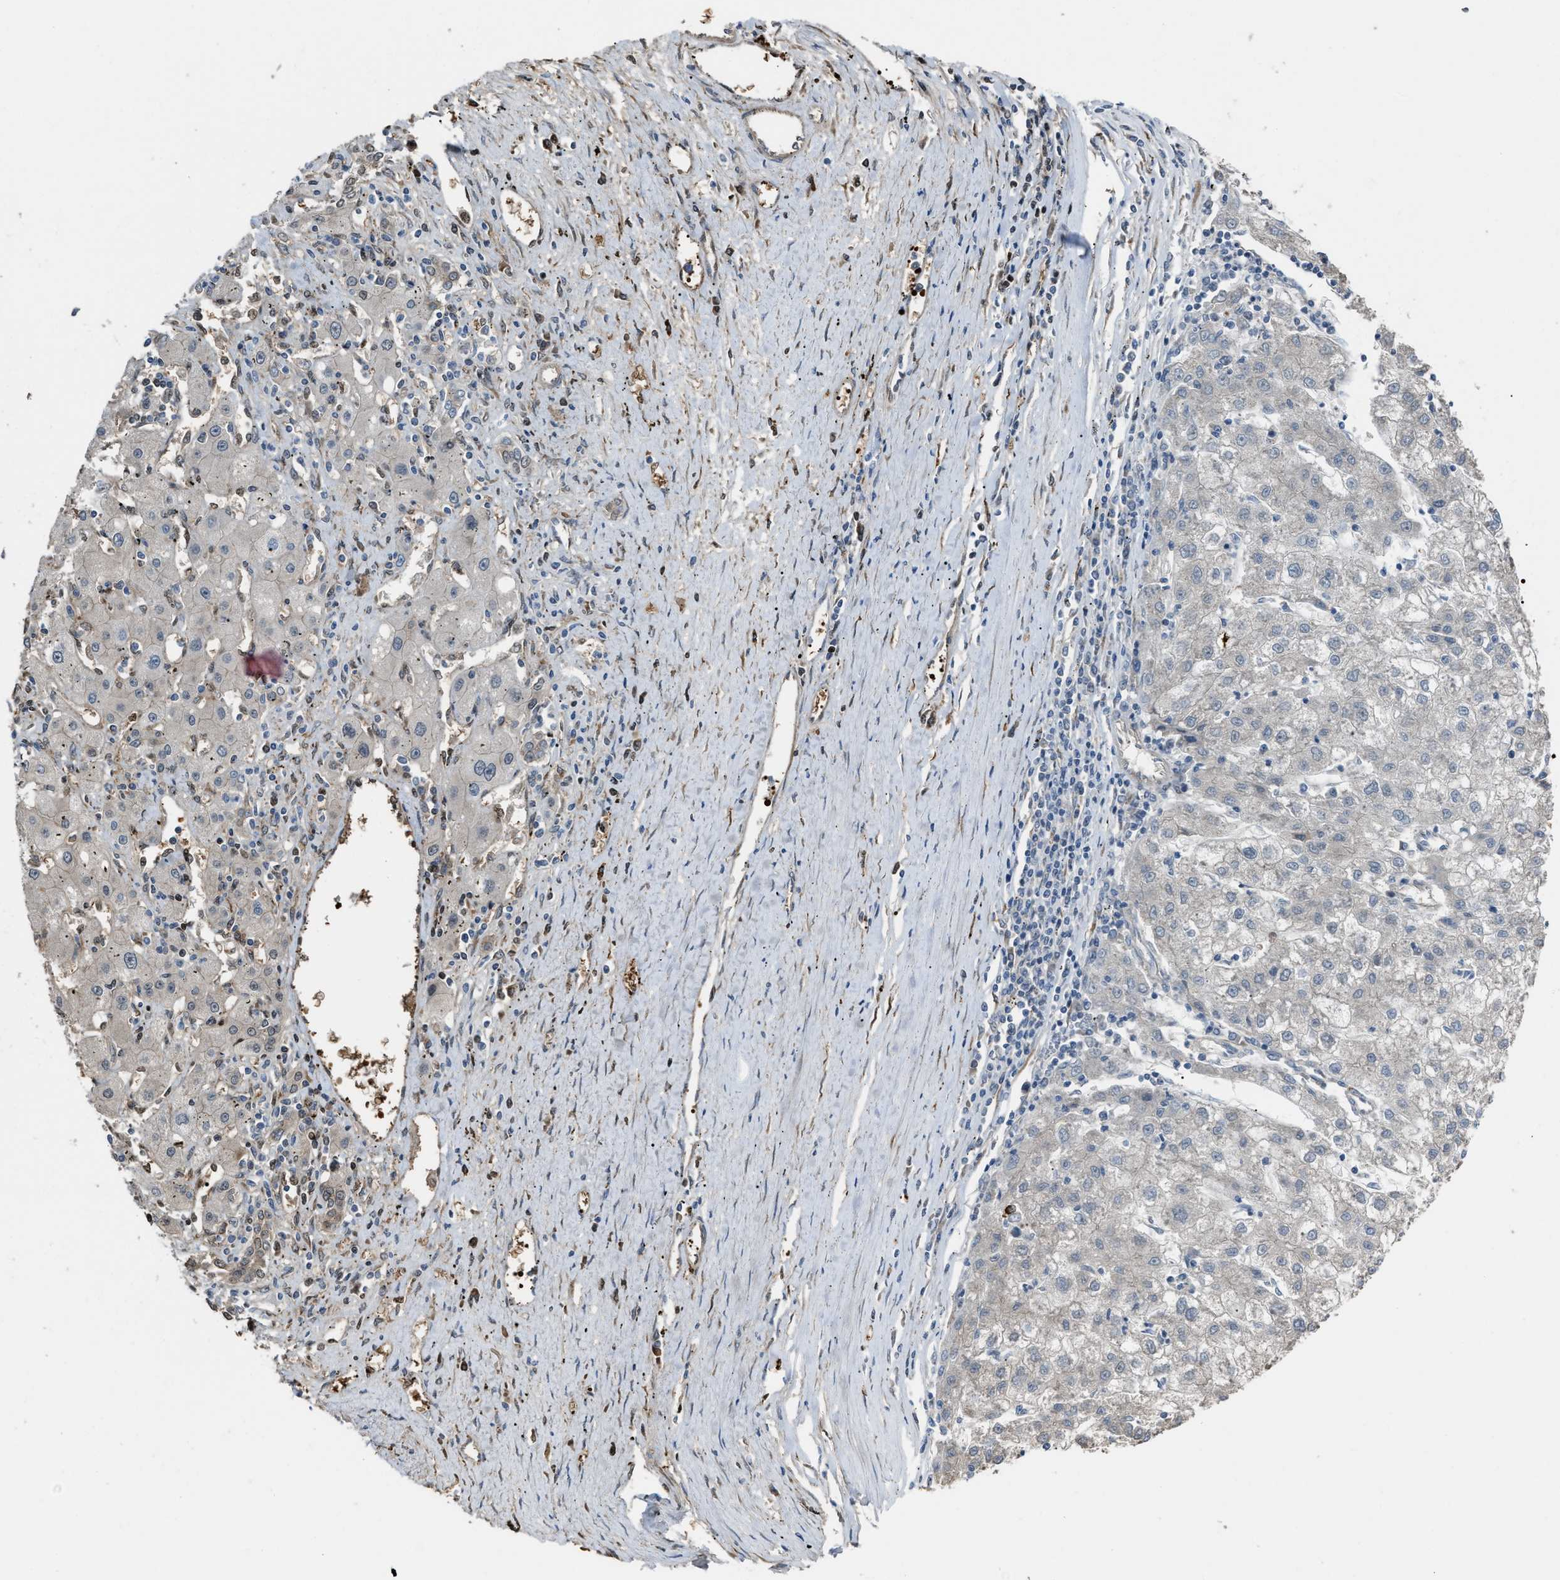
{"staining": {"intensity": "negative", "quantity": "none", "location": "none"}, "tissue": "liver cancer", "cell_type": "Tumor cells", "image_type": "cancer", "snomed": [{"axis": "morphology", "description": "Carcinoma, Hepatocellular, NOS"}, {"axis": "topography", "description": "Liver"}], "caption": "Immunohistochemistry (IHC) histopathology image of liver cancer stained for a protein (brown), which shows no staining in tumor cells.", "gene": "SELENOM", "patient": {"sex": "male", "age": 72}}